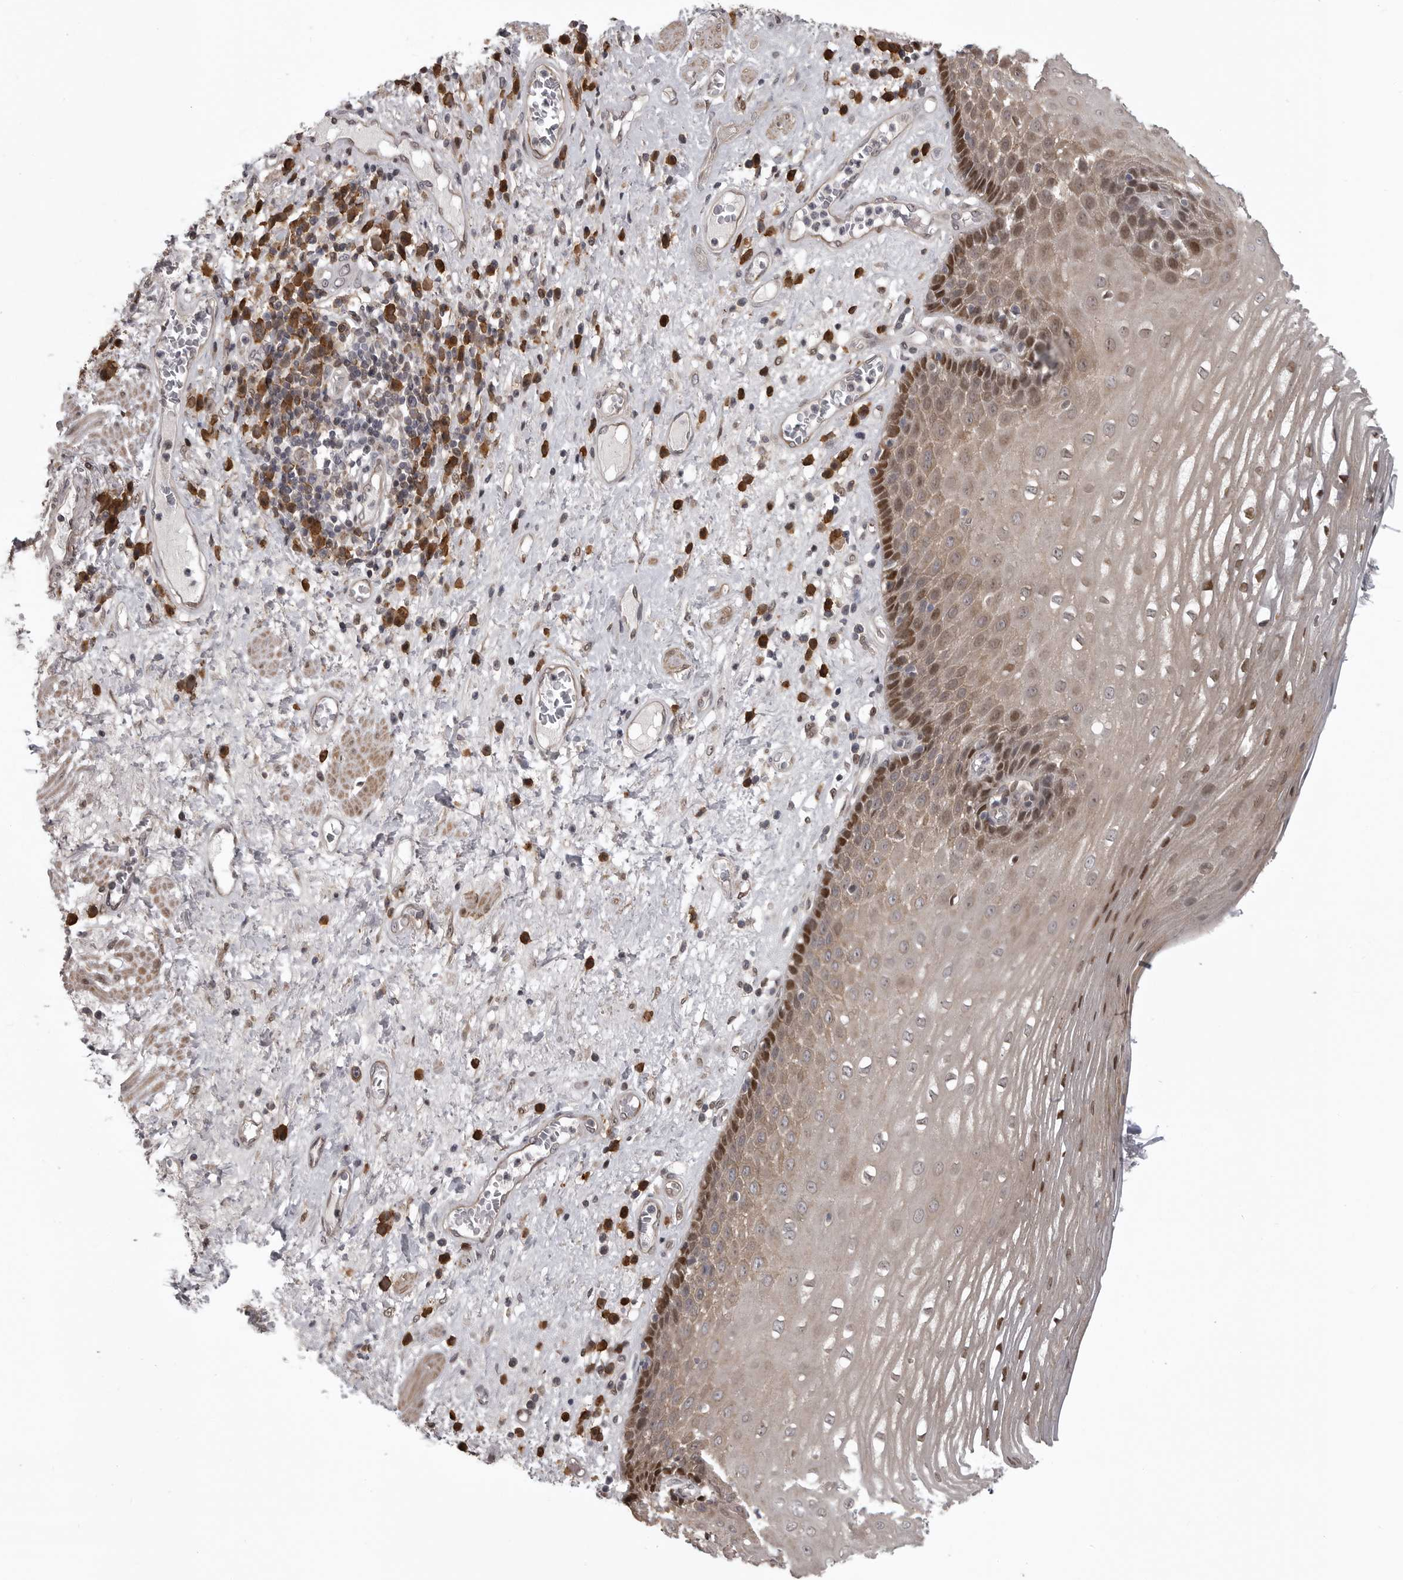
{"staining": {"intensity": "moderate", "quantity": ">75%", "location": "cytoplasmic/membranous,nuclear"}, "tissue": "esophagus", "cell_type": "Squamous epithelial cells", "image_type": "normal", "snomed": [{"axis": "morphology", "description": "Normal tissue, NOS"}, {"axis": "morphology", "description": "Adenocarcinoma, NOS"}, {"axis": "topography", "description": "Esophagus"}], "caption": "A high-resolution micrograph shows immunohistochemistry (IHC) staining of normal esophagus, which demonstrates moderate cytoplasmic/membranous,nuclear staining in about >75% of squamous epithelial cells.", "gene": "SNX16", "patient": {"sex": "male", "age": 62}}